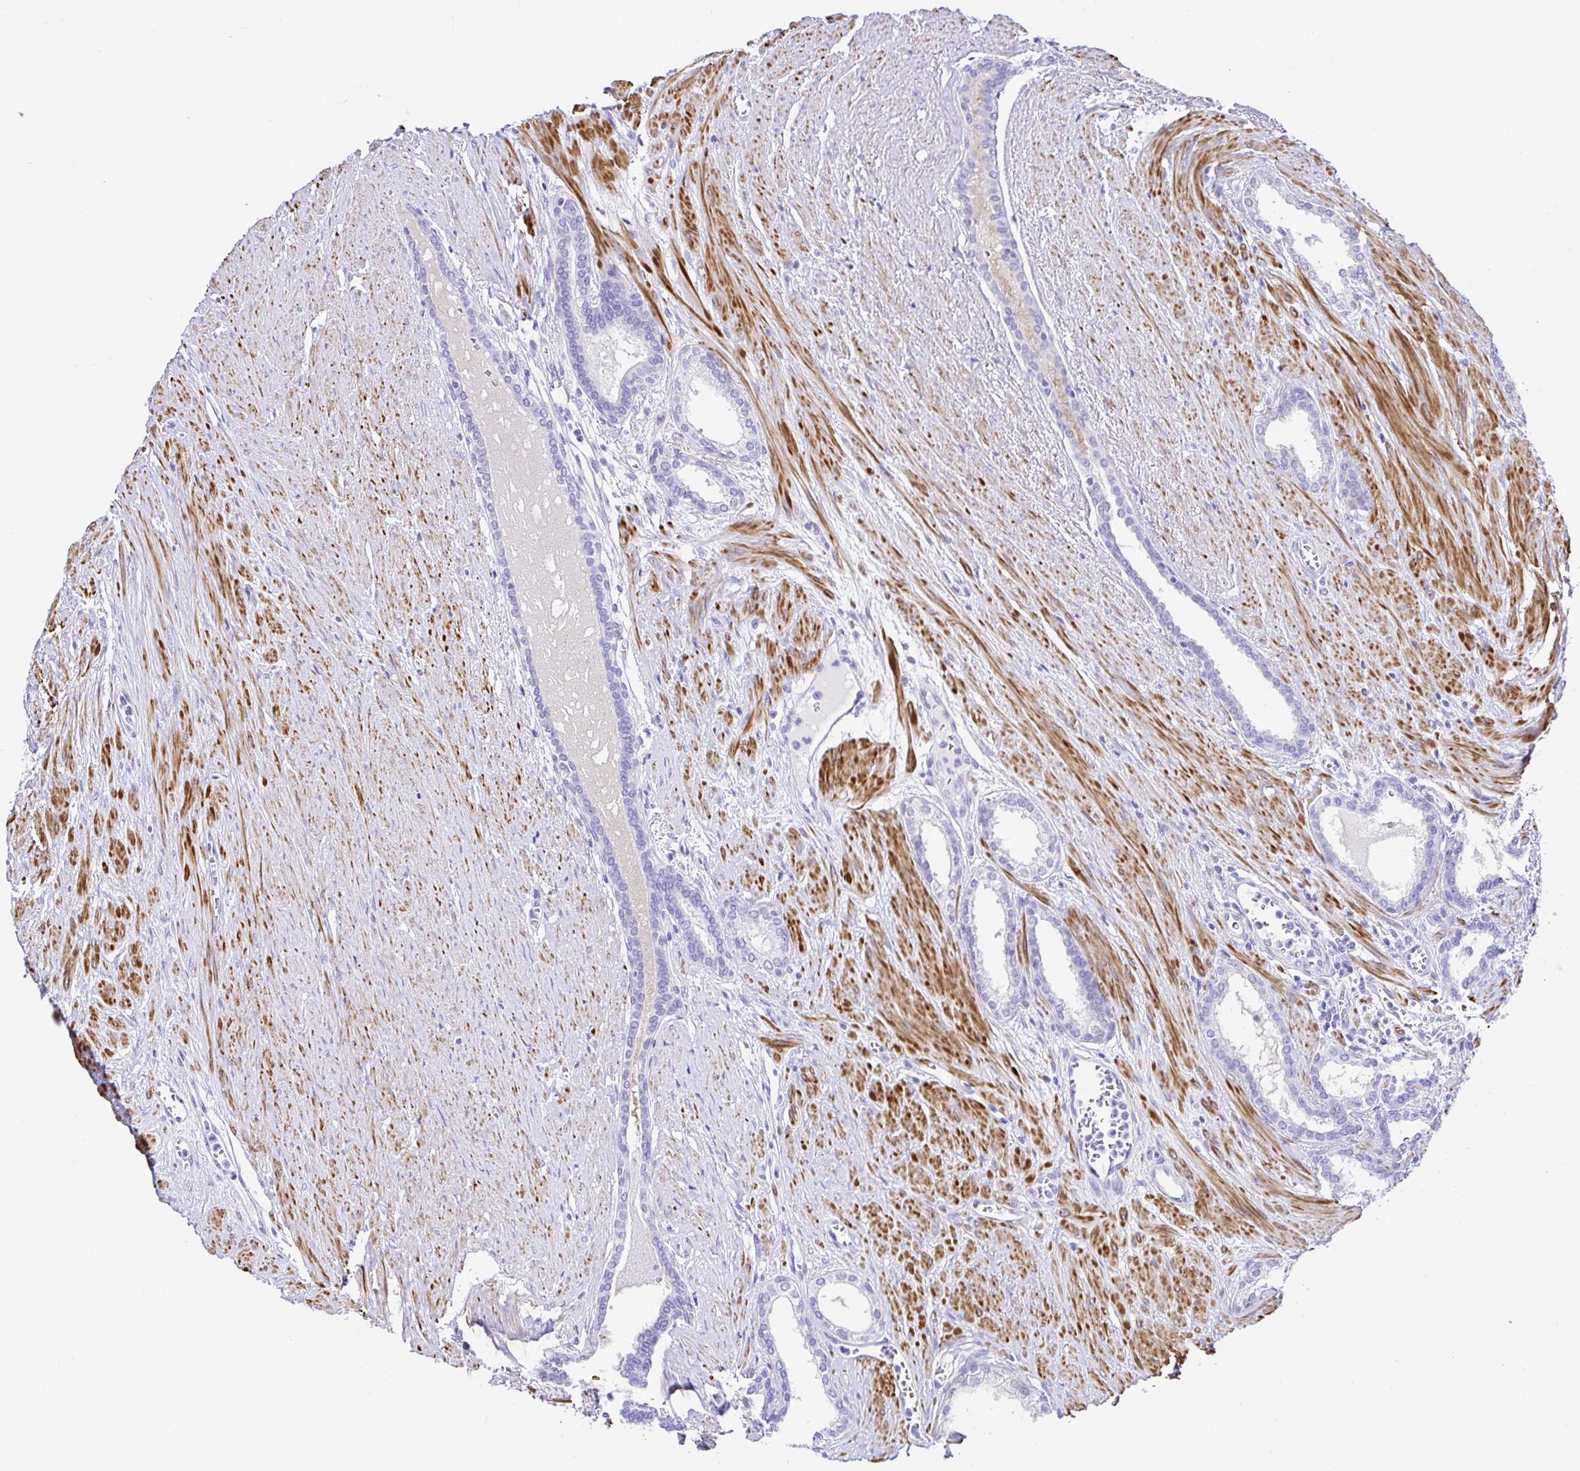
{"staining": {"intensity": "negative", "quantity": "none", "location": "none"}, "tissue": "prostate cancer", "cell_type": "Tumor cells", "image_type": "cancer", "snomed": [{"axis": "morphology", "description": "Adenocarcinoma, High grade"}, {"axis": "topography", "description": "Prostate"}], "caption": "DAB (3,3'-diaminobenzidine) immunohistochemical staining of prostate cancer (high-grade adenocarcinoma) exhibits no significant positivity in tumor cells.", "gene": "BACE2", "patient": {"sex": "male", "age": 60}}